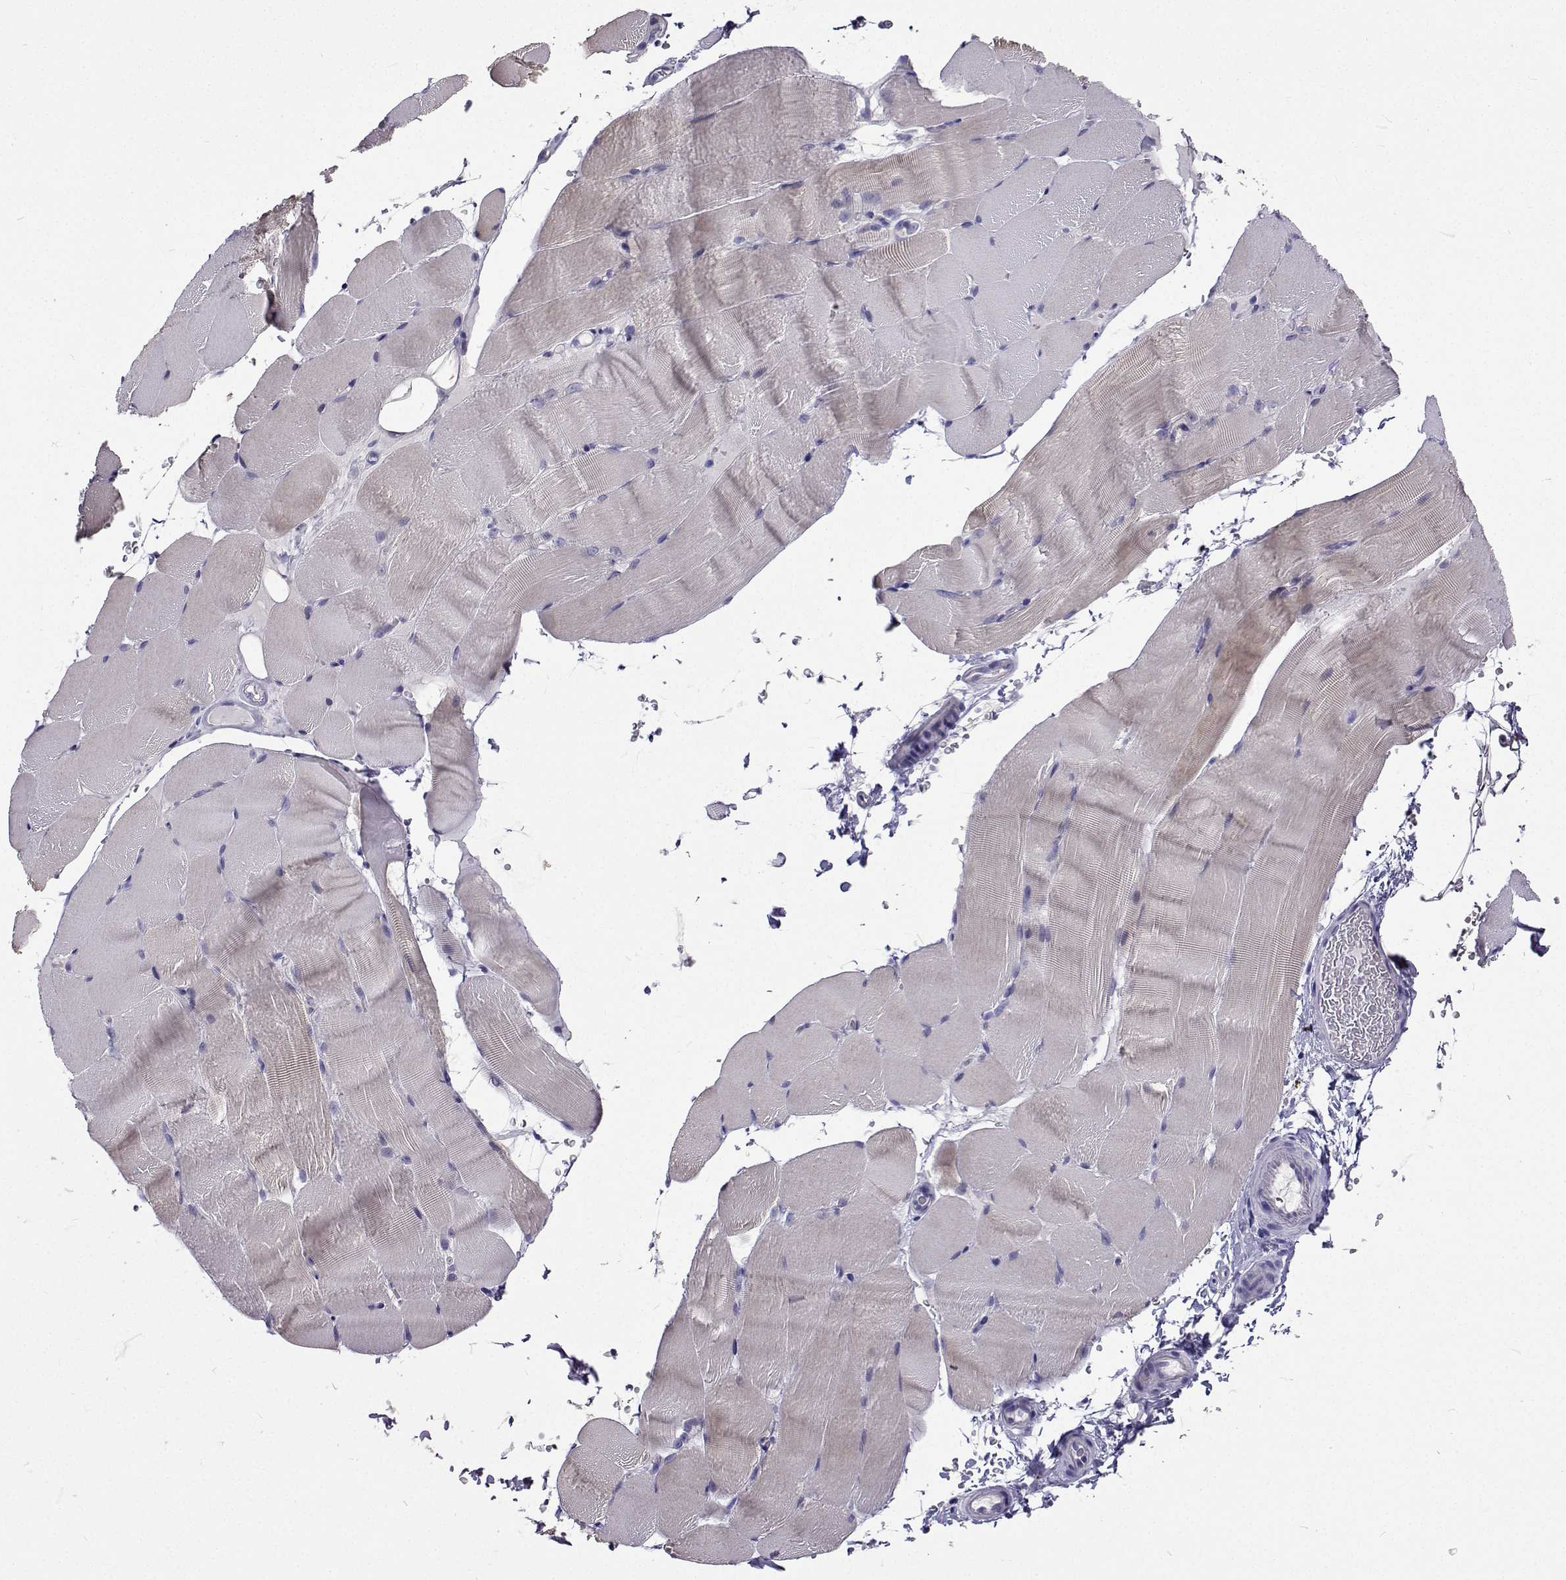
{"staining": {"intensity": "negative", "quantity": "none", "location": "none"}, "tissue": "skeletal muscle", "cell_type": "Myocytes", "image_type": "normal", "snomed": [{"axis": "morphology", "description": "Normal tissue, NOS"}, {"axis": "topography", "description": "Skeletal muscle"}], "caption": "Skeletal muscle stained for a protein using immunohistochemistry (IHC) displays no staining myocytes.", "gene": "LHFPL7", "patient": {"sex": "female", "age": 37}}